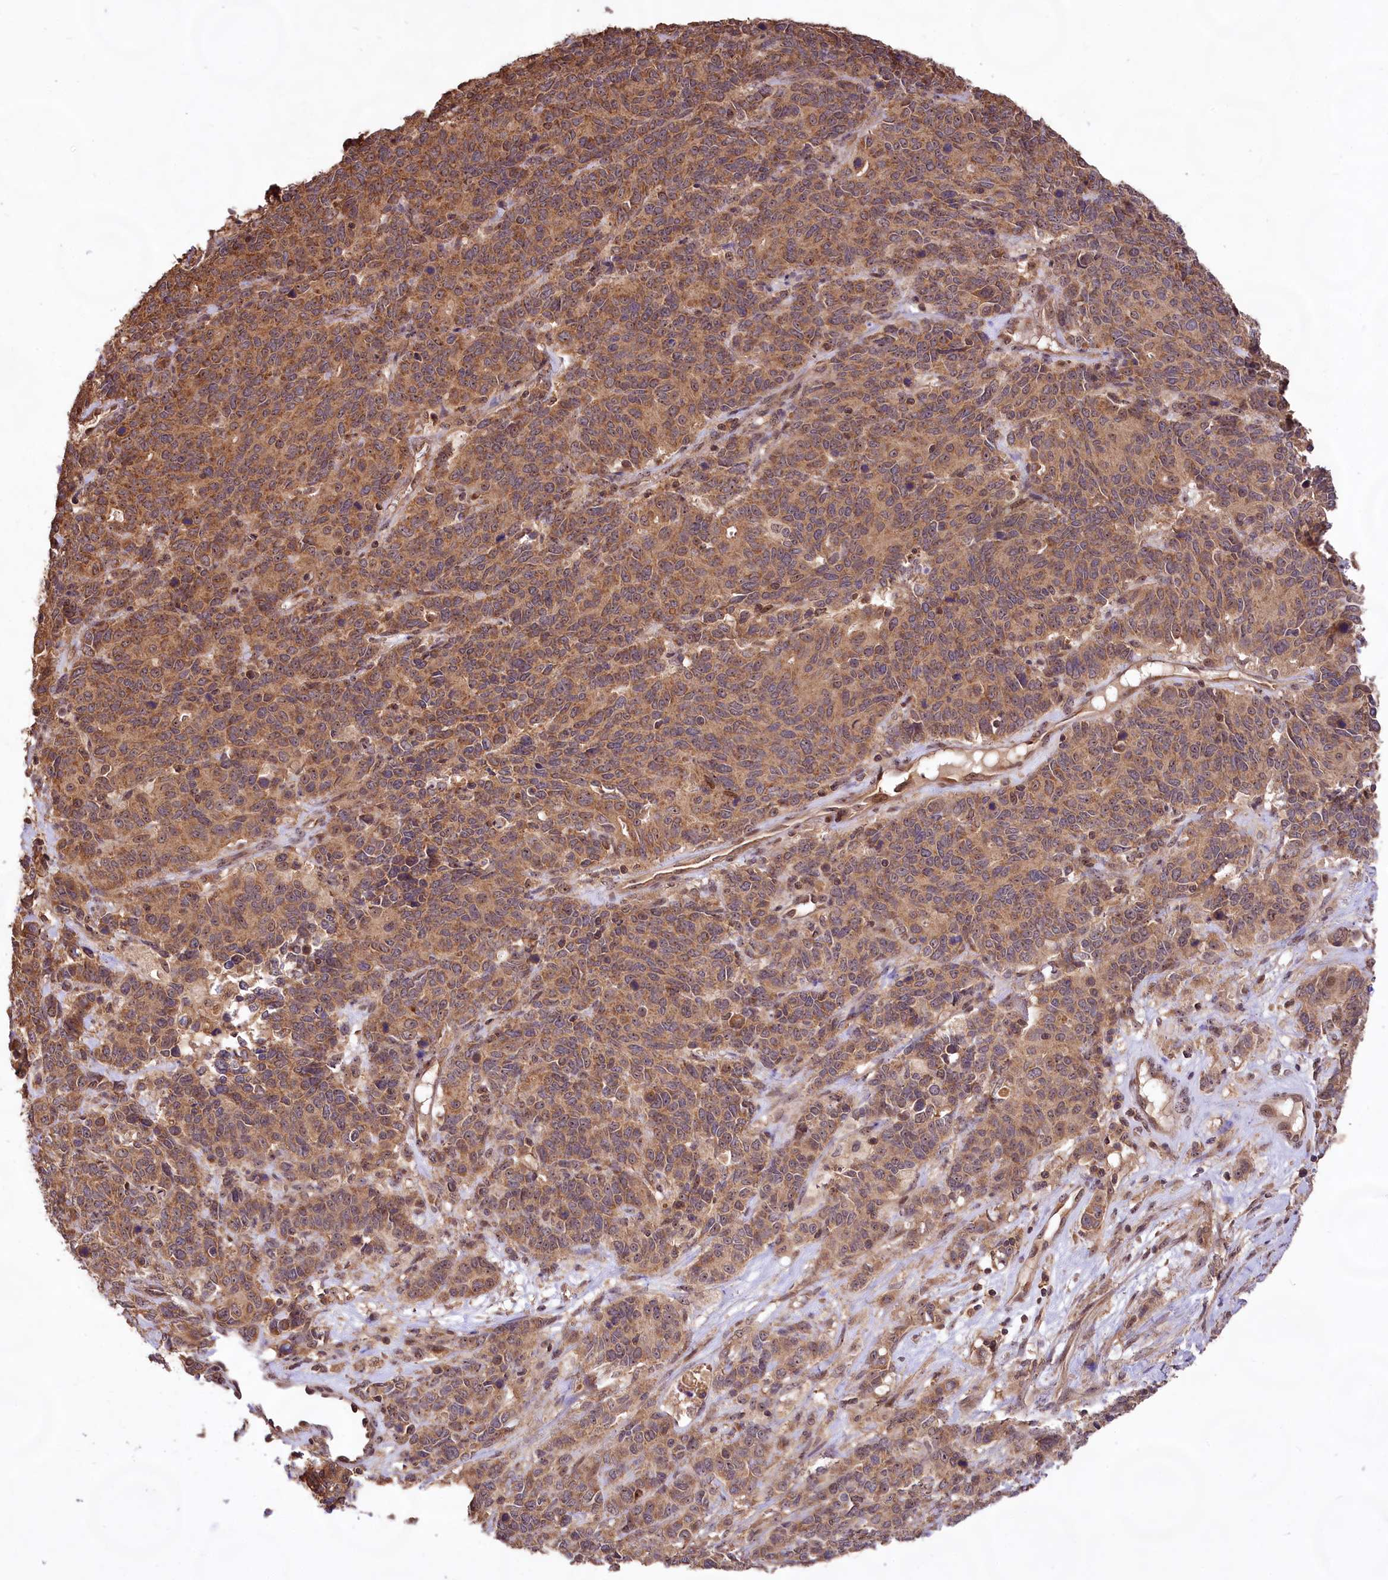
{"staining": {"intensity": "moderate", "quantity": ">75%", "location": "cytoplasmic/membranous"}, "tissue": "cervical cancer", "cell_type": "Tumor cells", "image_type": "cancer", "snomed": [{"axis": "morphology", "description": "Squamous cell carcinoma, NOS"}, {"axis": "topography", "description": "Cervix"}], "caption": "A high-resolution histopathology image shows immunohistochemistry (IHC) staining of cervical cancer, which shows moderate cytoplasmic/membranous positivity in about >75% of tumor cells.", "gene": "RRP8", "patient": {"sex": "female", "age": 60}}